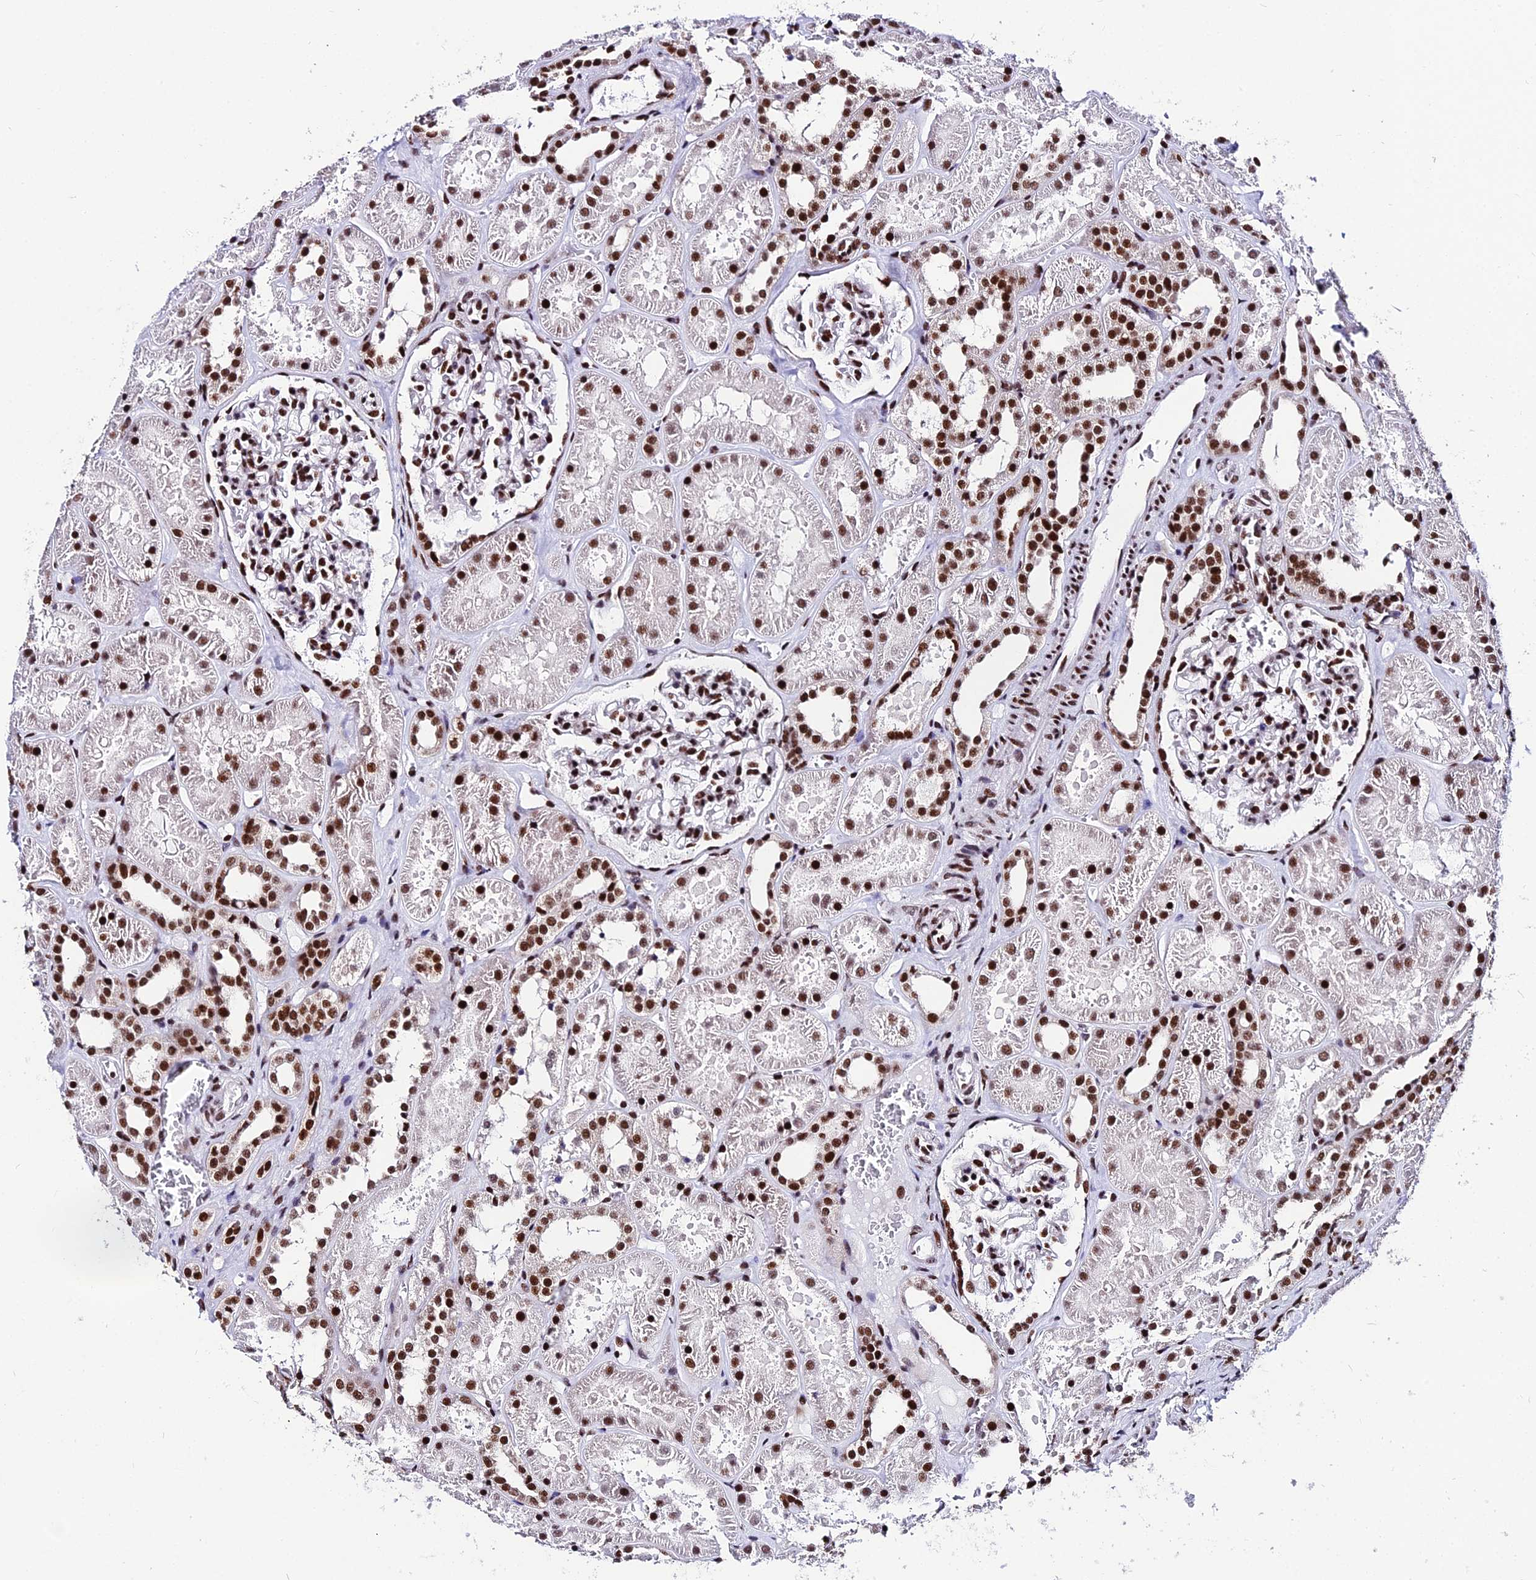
{"staining": {"intensity": "strong", "quantity": ">75%", "location": "nuclear"}, "tissue": "kidney", "cell_type": "Cells in glomeruli", "image_type": "normal", "snomed": [{"axis": "morphology", "description": "Normal tissue, NOS"}, {"axis": "topography", "description": "Kidney"}], "caption": "Immunohistochemical staining of benign human kidney displays >75% levels of strong nuclear protein staining in approximately >75% of cells in glomeruli. The staining was performed using DAB (3,3'-diaminobenzidine) to visualize the protein expression in brown, while the nuclei were stained in blue with hematoxylin (Magnification: 20x).", "gene": "HNRNPH1", "patient": {"sex": "female", "age": 41}}